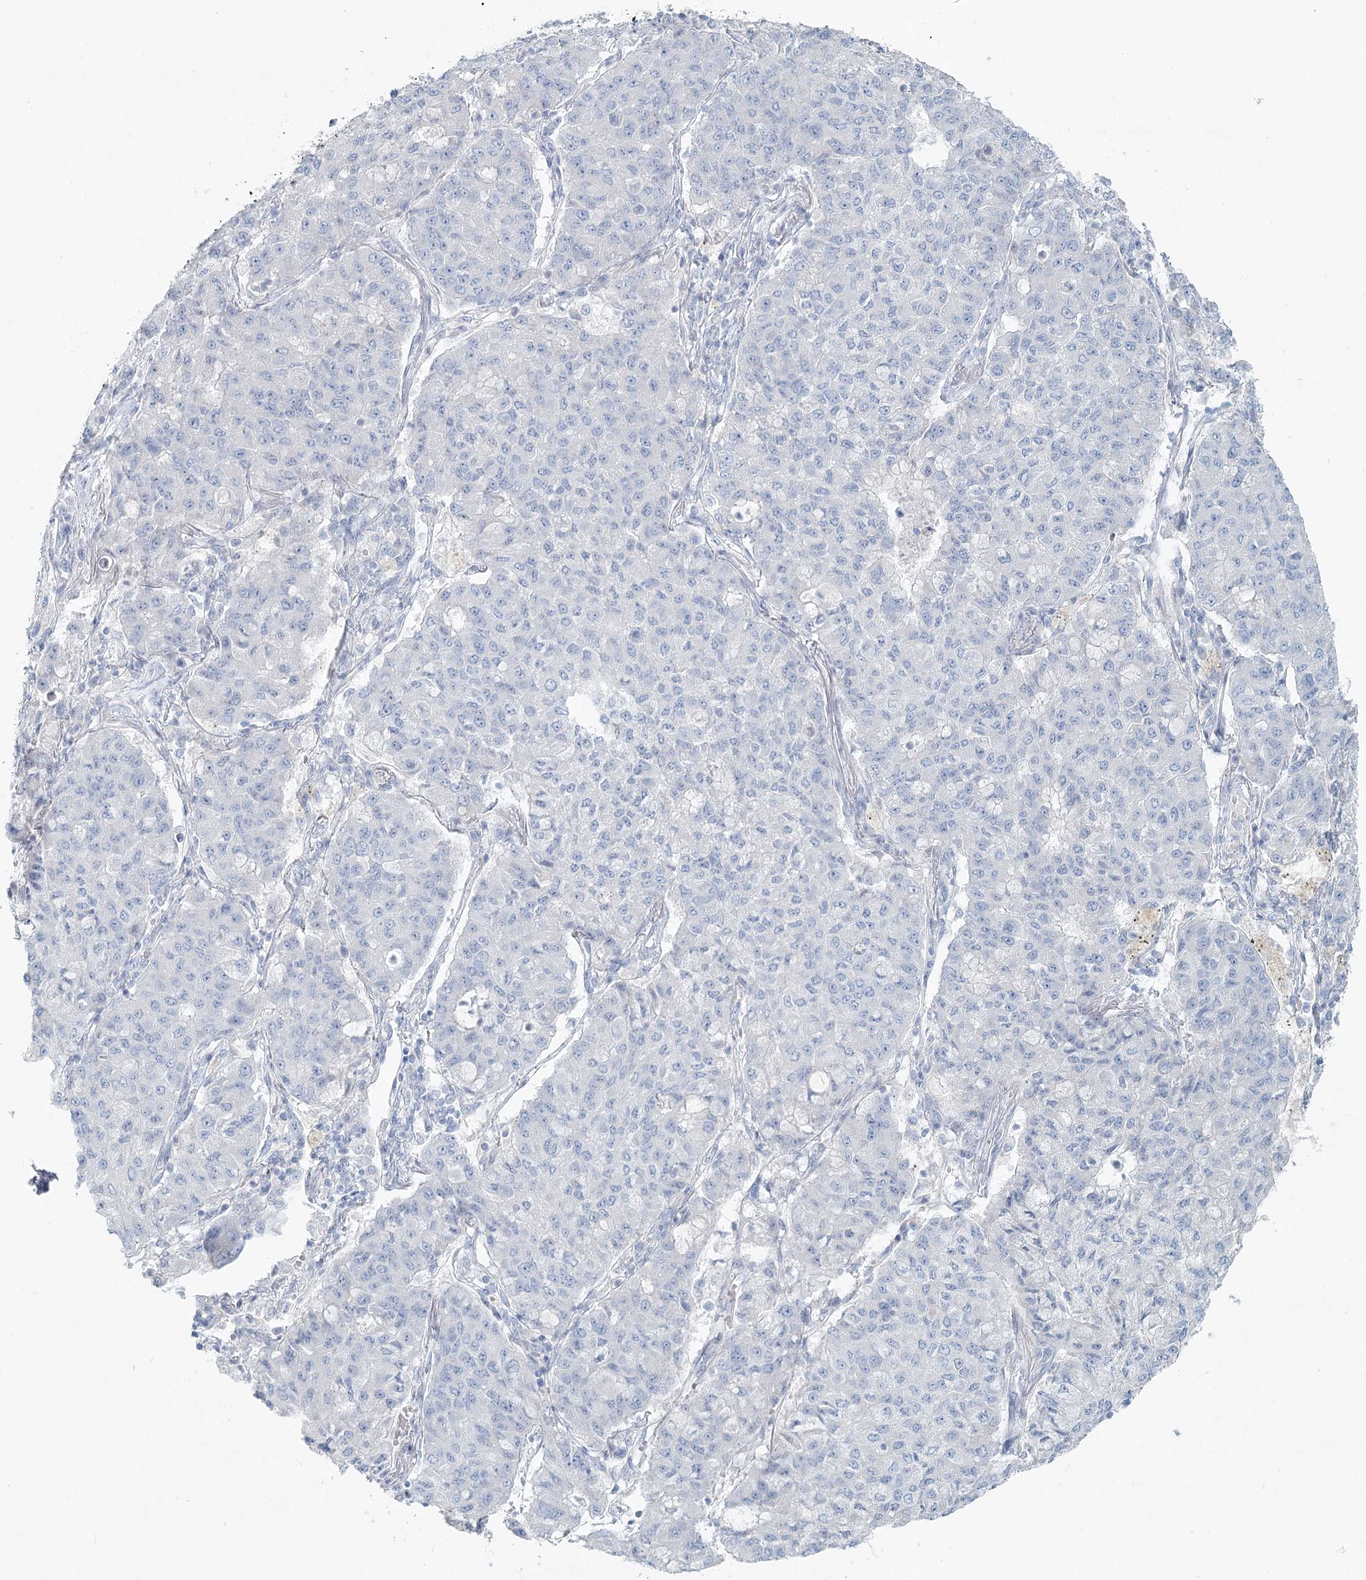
{"staining": {"intensity": "negative", "quantity": "none", "location": "none"}, "tissue": "lung cancer", "cell_type": "Tumor cells", "image_type": "cancer", "snomed": [{"axis": "morphology", "description": "Squamous cell carcinoma, NOS"}, {"axis": "topography", "description": "Lung"}], "caption": "Photomicrograph shows no protein staining in tumor cells of lung cancer tissue. (DAB immunohistochemistry (IHC) visualized using brightfield microscopy, high magnification).", "gene": "LRP2BP", "patient": {"sex": "male", "age": 74}}